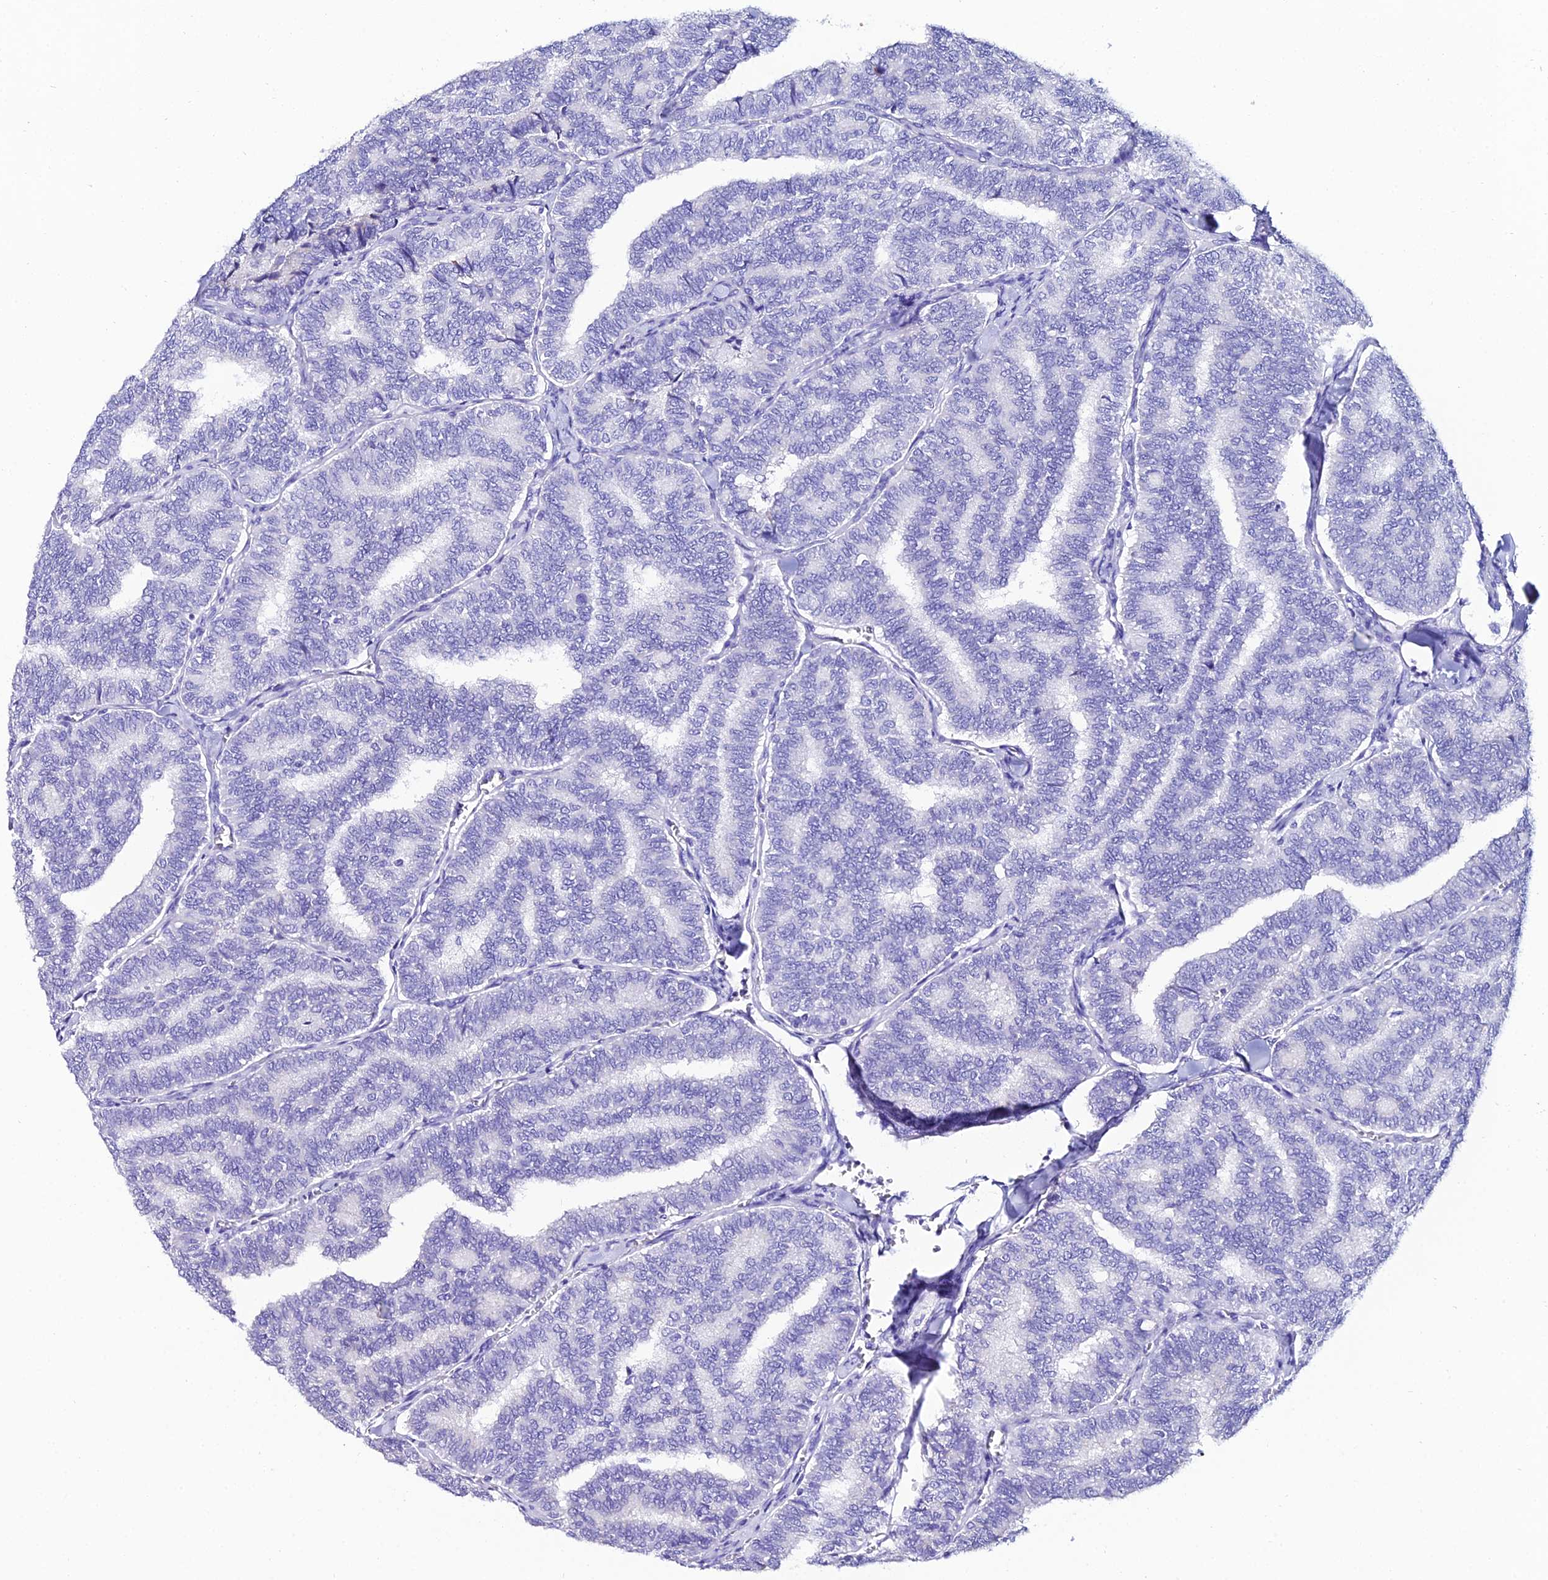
{"staining": {"intensity": "negative", "quantity": "none", "location": "none"}, "tissue": "thyroid cancer", "cell_type": "Tumor cells", "image_type": "cancer", "snomed": [{"axis": "morphology", "description": "Papillary adenocarcinoma, NOS"}, {"axis": "topography", "description": "Thyroid gland"}], "caption": "Immunohistochemistry (IHC) micrograph of neoplastic tissue: human thyroid cancer stained with DAB (3,3'-diaminobenzidine) displays no significant protein expression in tumor cells.", "gene": "OR4D5", "patient": {"sex": "female", "age": 35}}